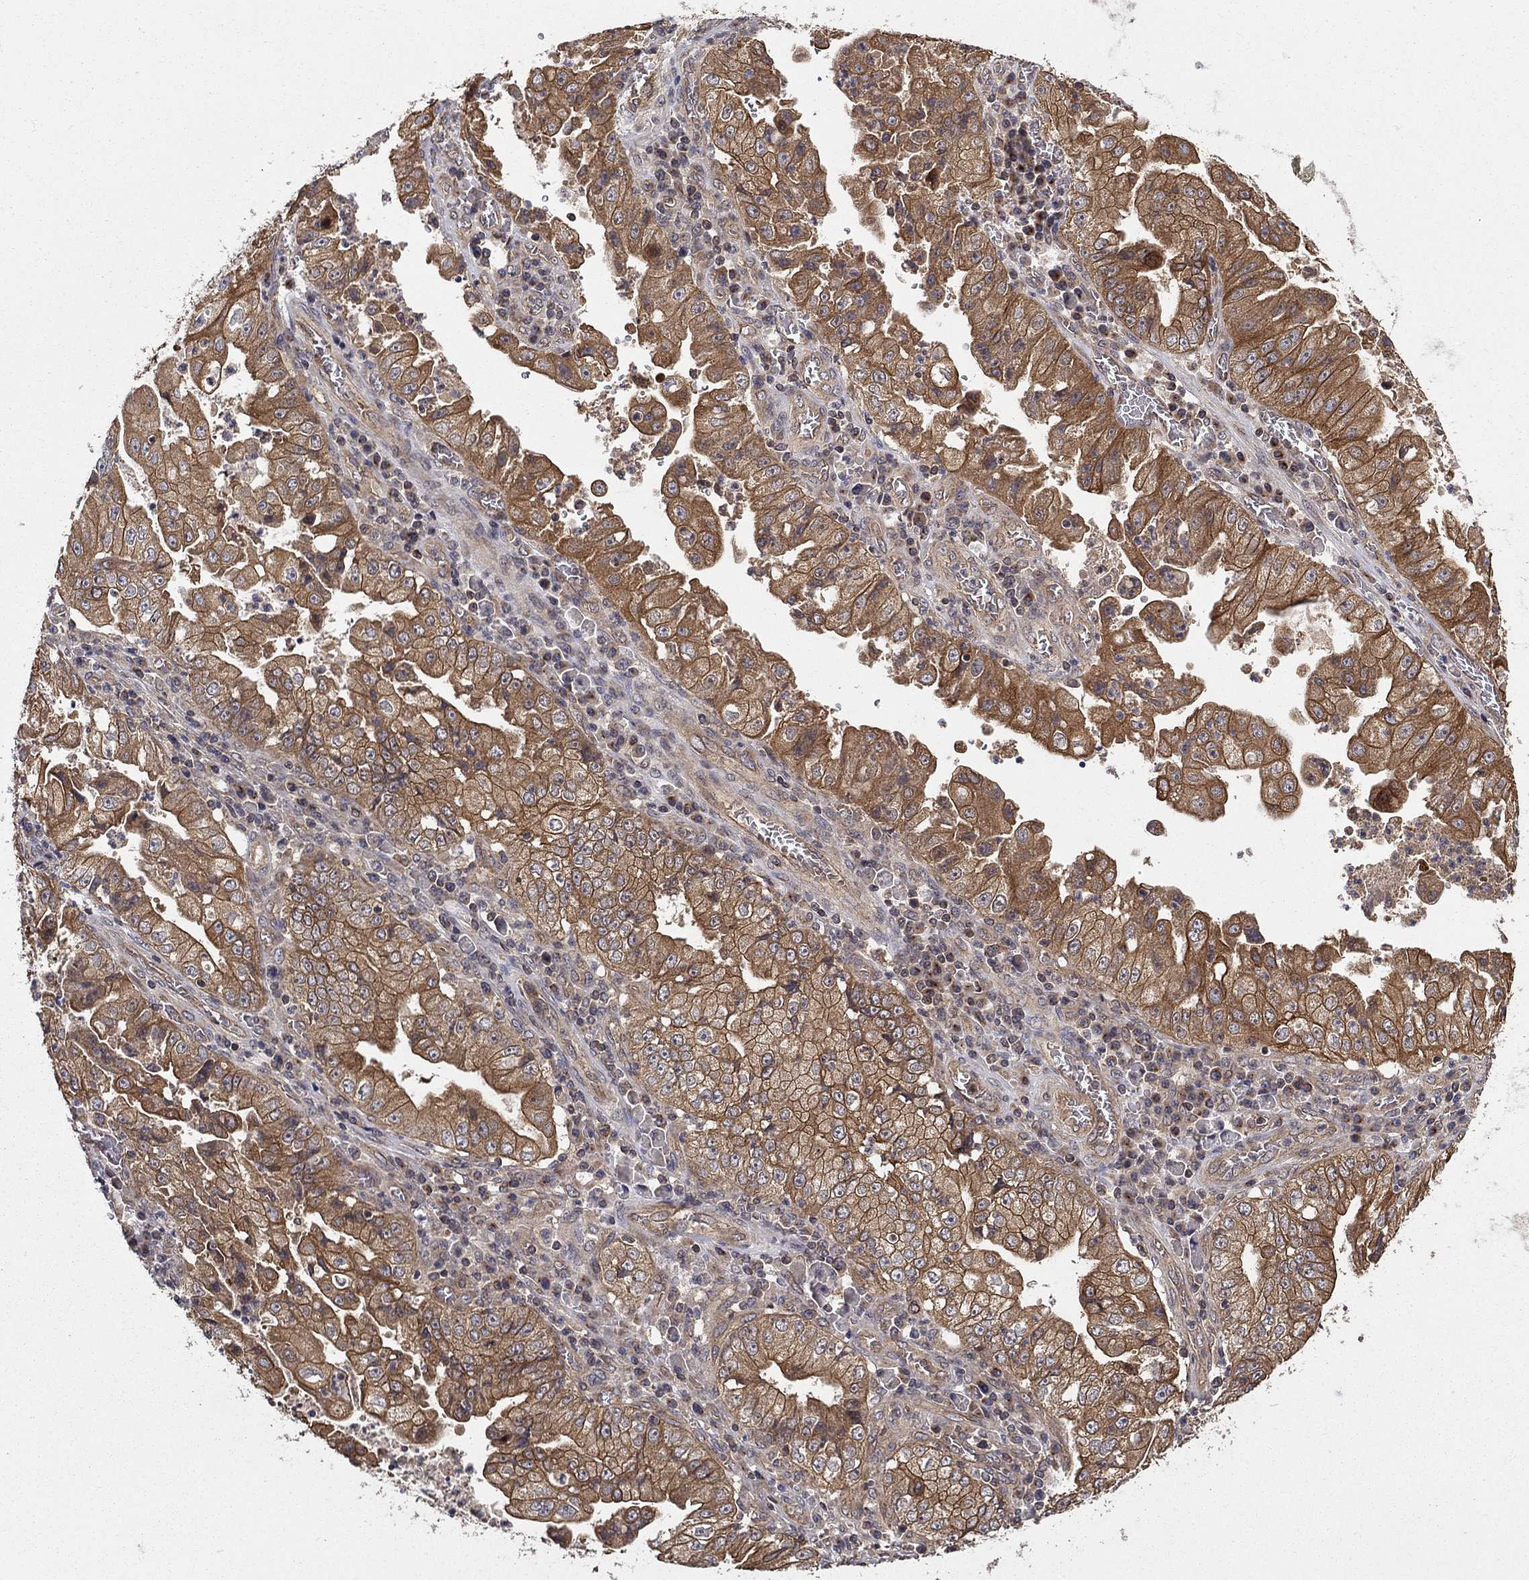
{"staining": {"intensity": "moderate", "quantity": ">75%", "location": "cytoplasmic/membranous"}, "tissue": "stomach cancer", "cell_type": "Tumor cells", "image_type": "cancer", "snomed": [{"axis": "morphology", "description": "Adenocarcinoma, NOS"}, {"axis": "topography", "description": "Stomach"}], "caption": "This histopathology image displays immunohistochemistry (IHC) staining of stomach cancer, with medium moderate cytoplasmic/membranous staining in about >75% of tumor cells.", "gene": "BMERB1", "patient": {"sex": "male", "age": 76}}